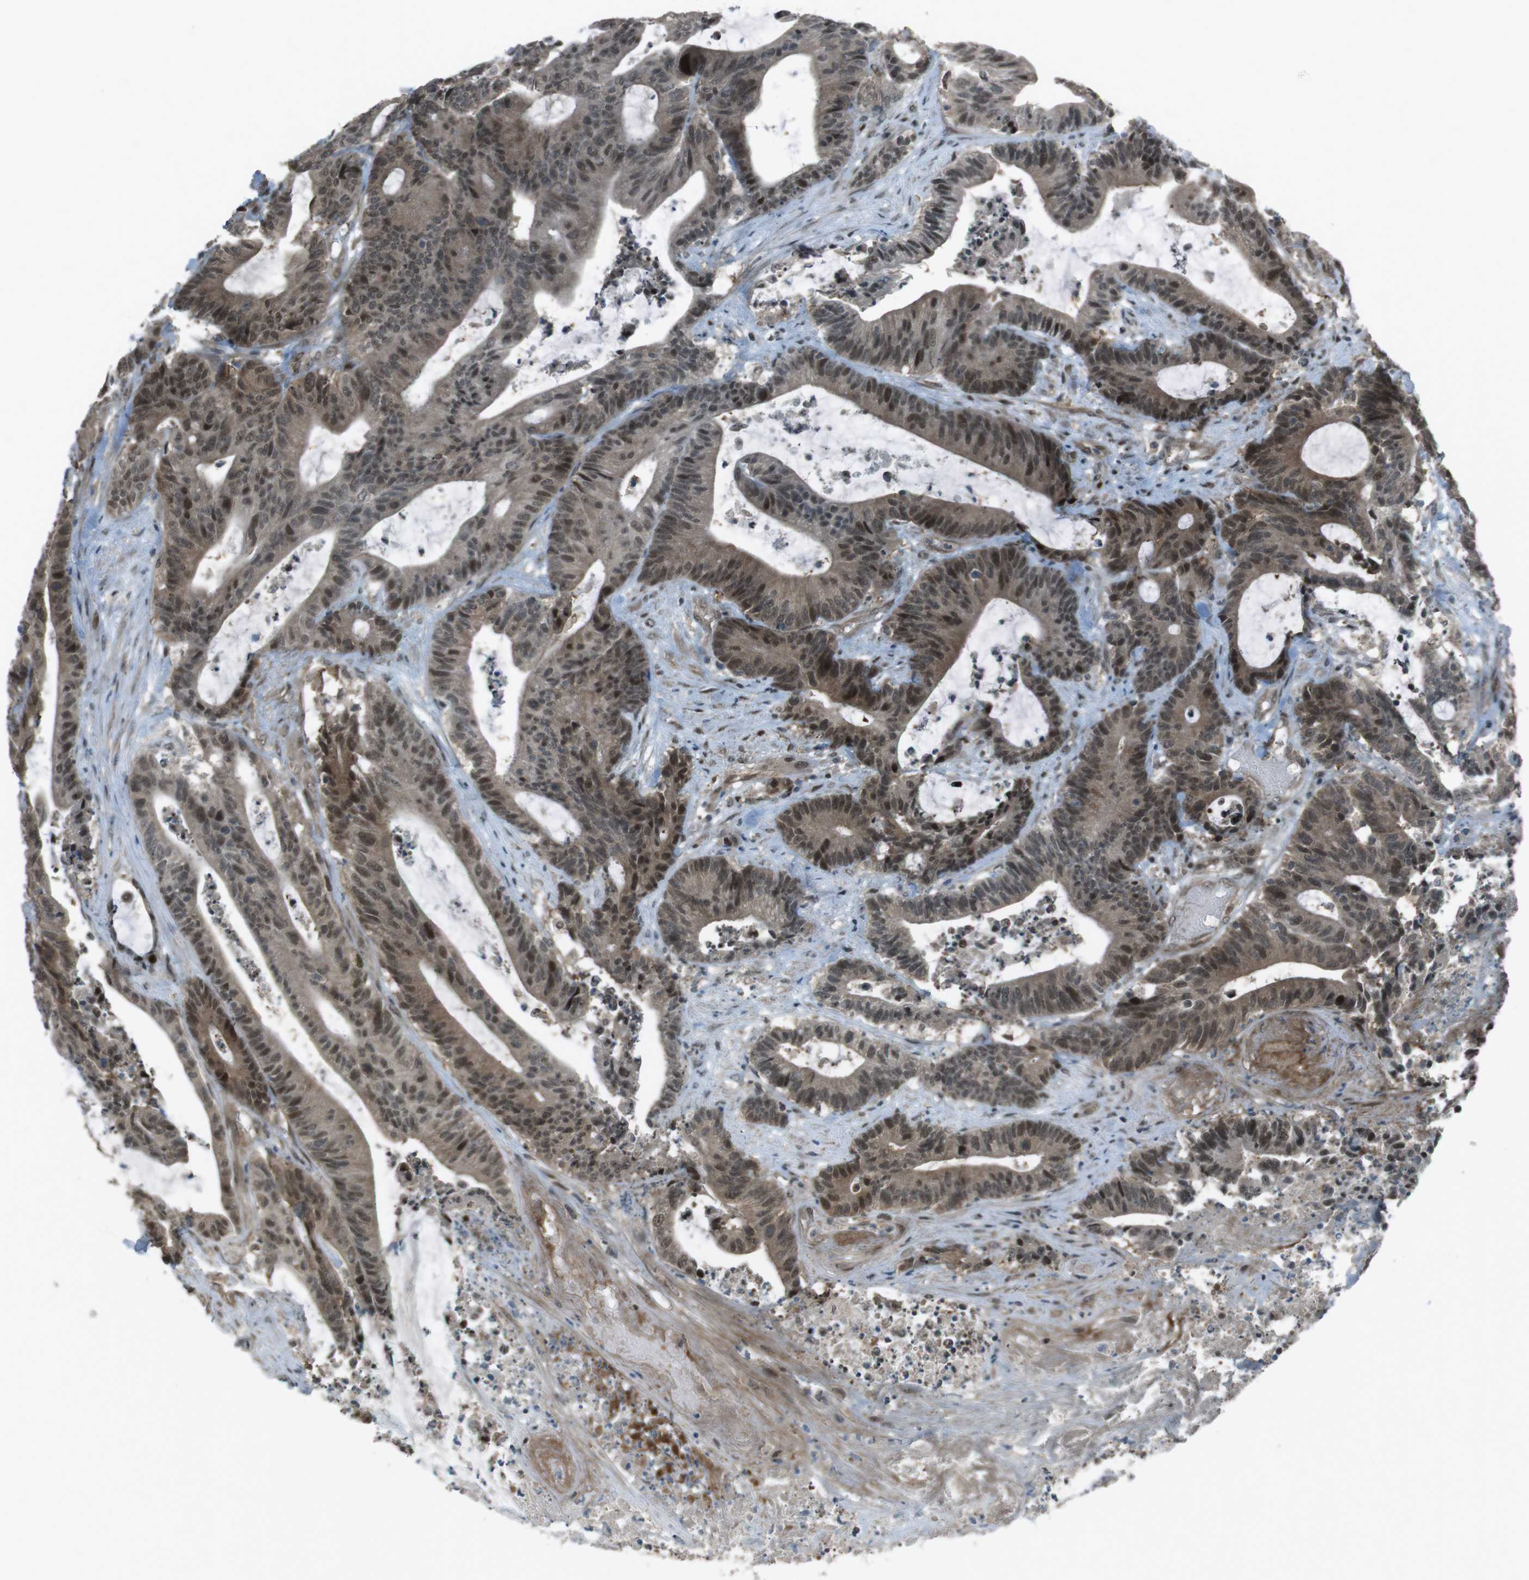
{"staining": {"intensity": "strong", "quantity": ">75%", "location": "cytoplasmic/membranous,nuclear"}, "tissue": "colorectal cancer", "cell_type": "Tumor cells", "image_type": "cancer", "snomed": [{"axis": "morphology", "description": "Adenocarcinoma, NOS"}, {"axis": "topography", "description": "Colon"}], "caption": "There is high levels of strong cytoplasmic/membranous and nuclear positivity in tumor cells of colorectal adenocarcinoma, as demonstrated by immunohistochemical staining (brown color).", "gene": "SLITRK5", "patient": {"sex": "female", "age": 84}}